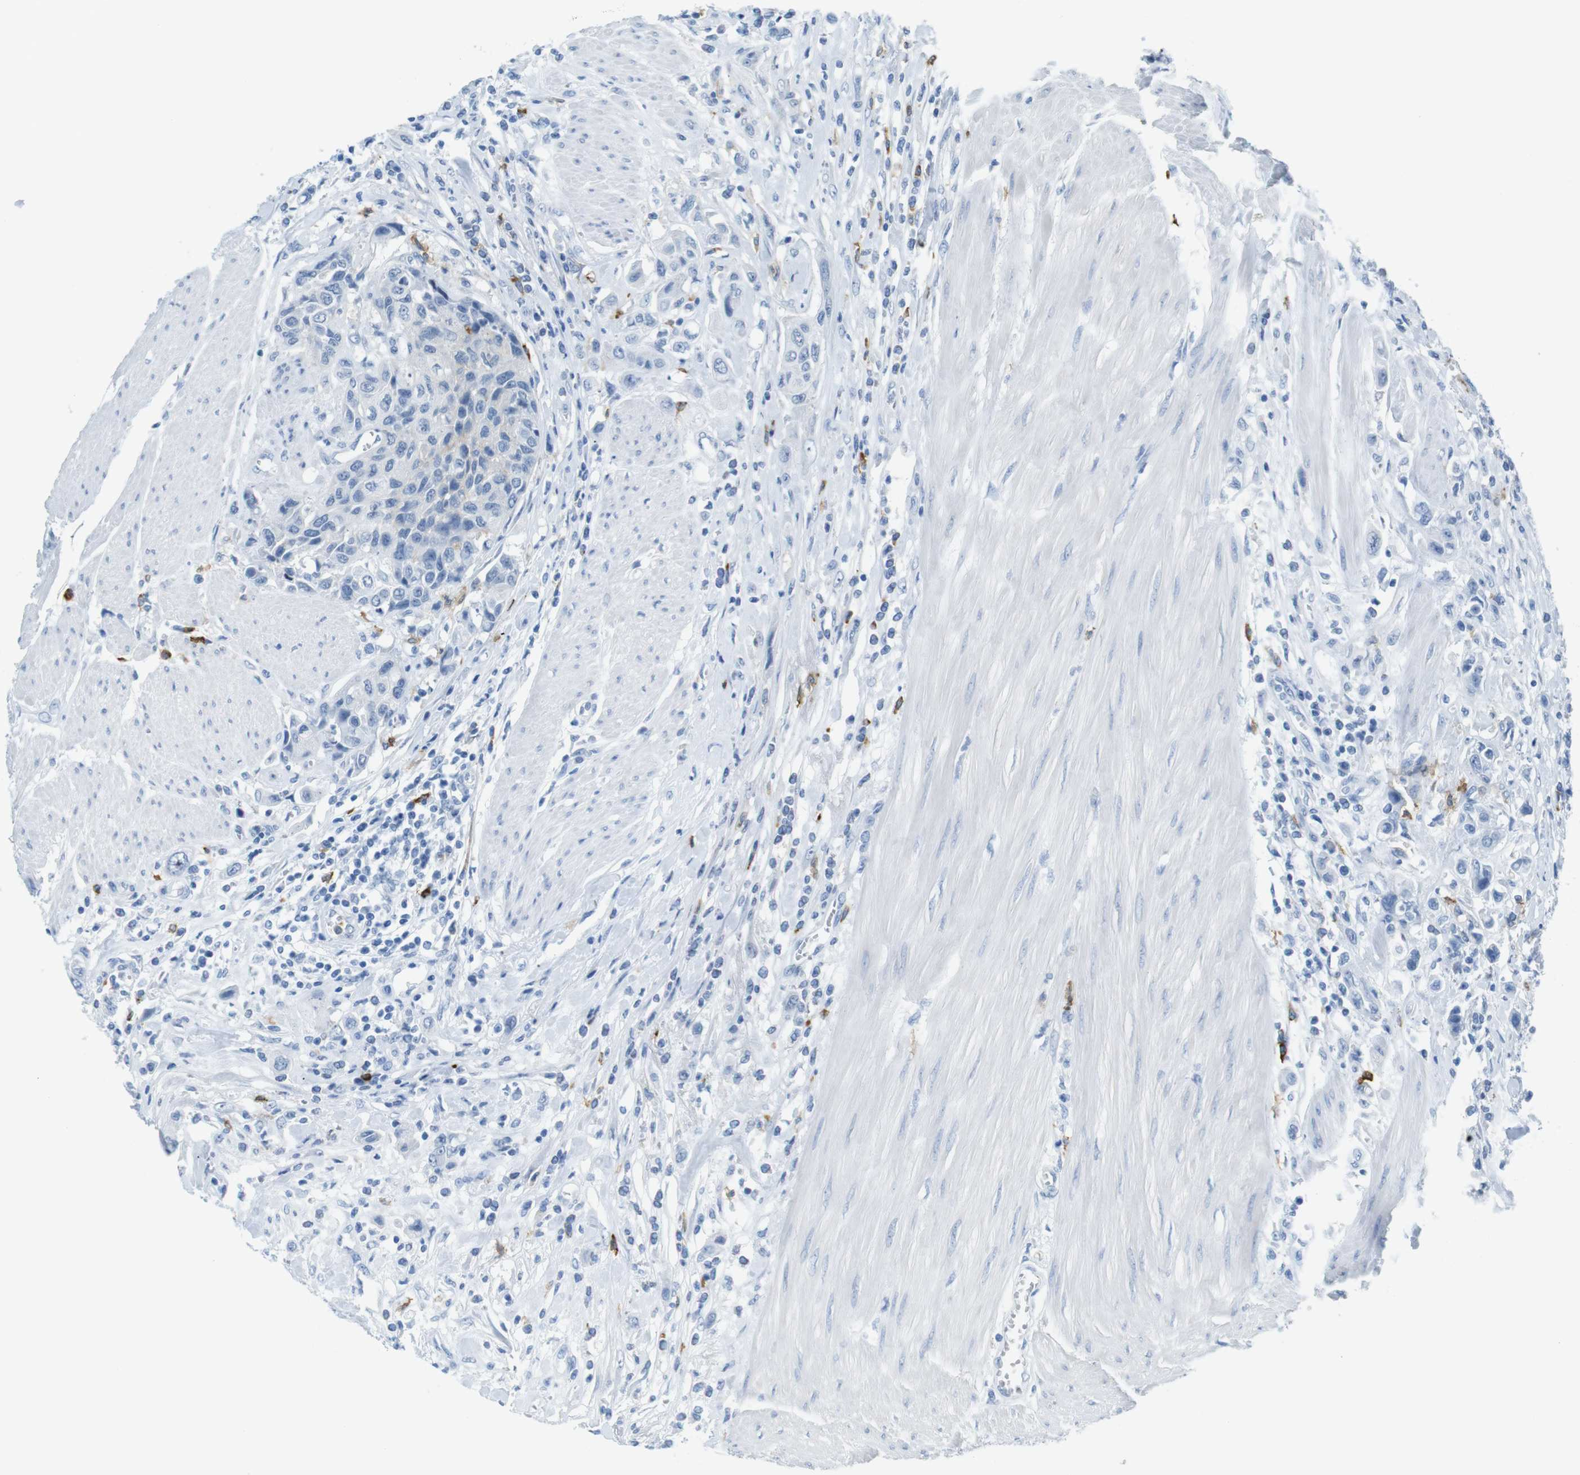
{"staining": {"intensity": "negative", "quantity": "none", "location": "none"}, "tissue": "urothelial cancer", "cell_type": "Tumor cells", "image_type": "cancer", "snomed": [{"axis": "morphology", "description": "Urothelial carcinoma, High grade"}, {"axis": "topography", "description": "Urinary bladder"}], "caption": "Histopathology image shows no significant protein staining in tumor cells of high-grade urothelial carcinoma. The staining is performed using DAB brown chromogen with nuclei counter-stained in using hematoxylin.", "gene": "MCEMP1", "patient": {"sex": "male", "age": 50}}